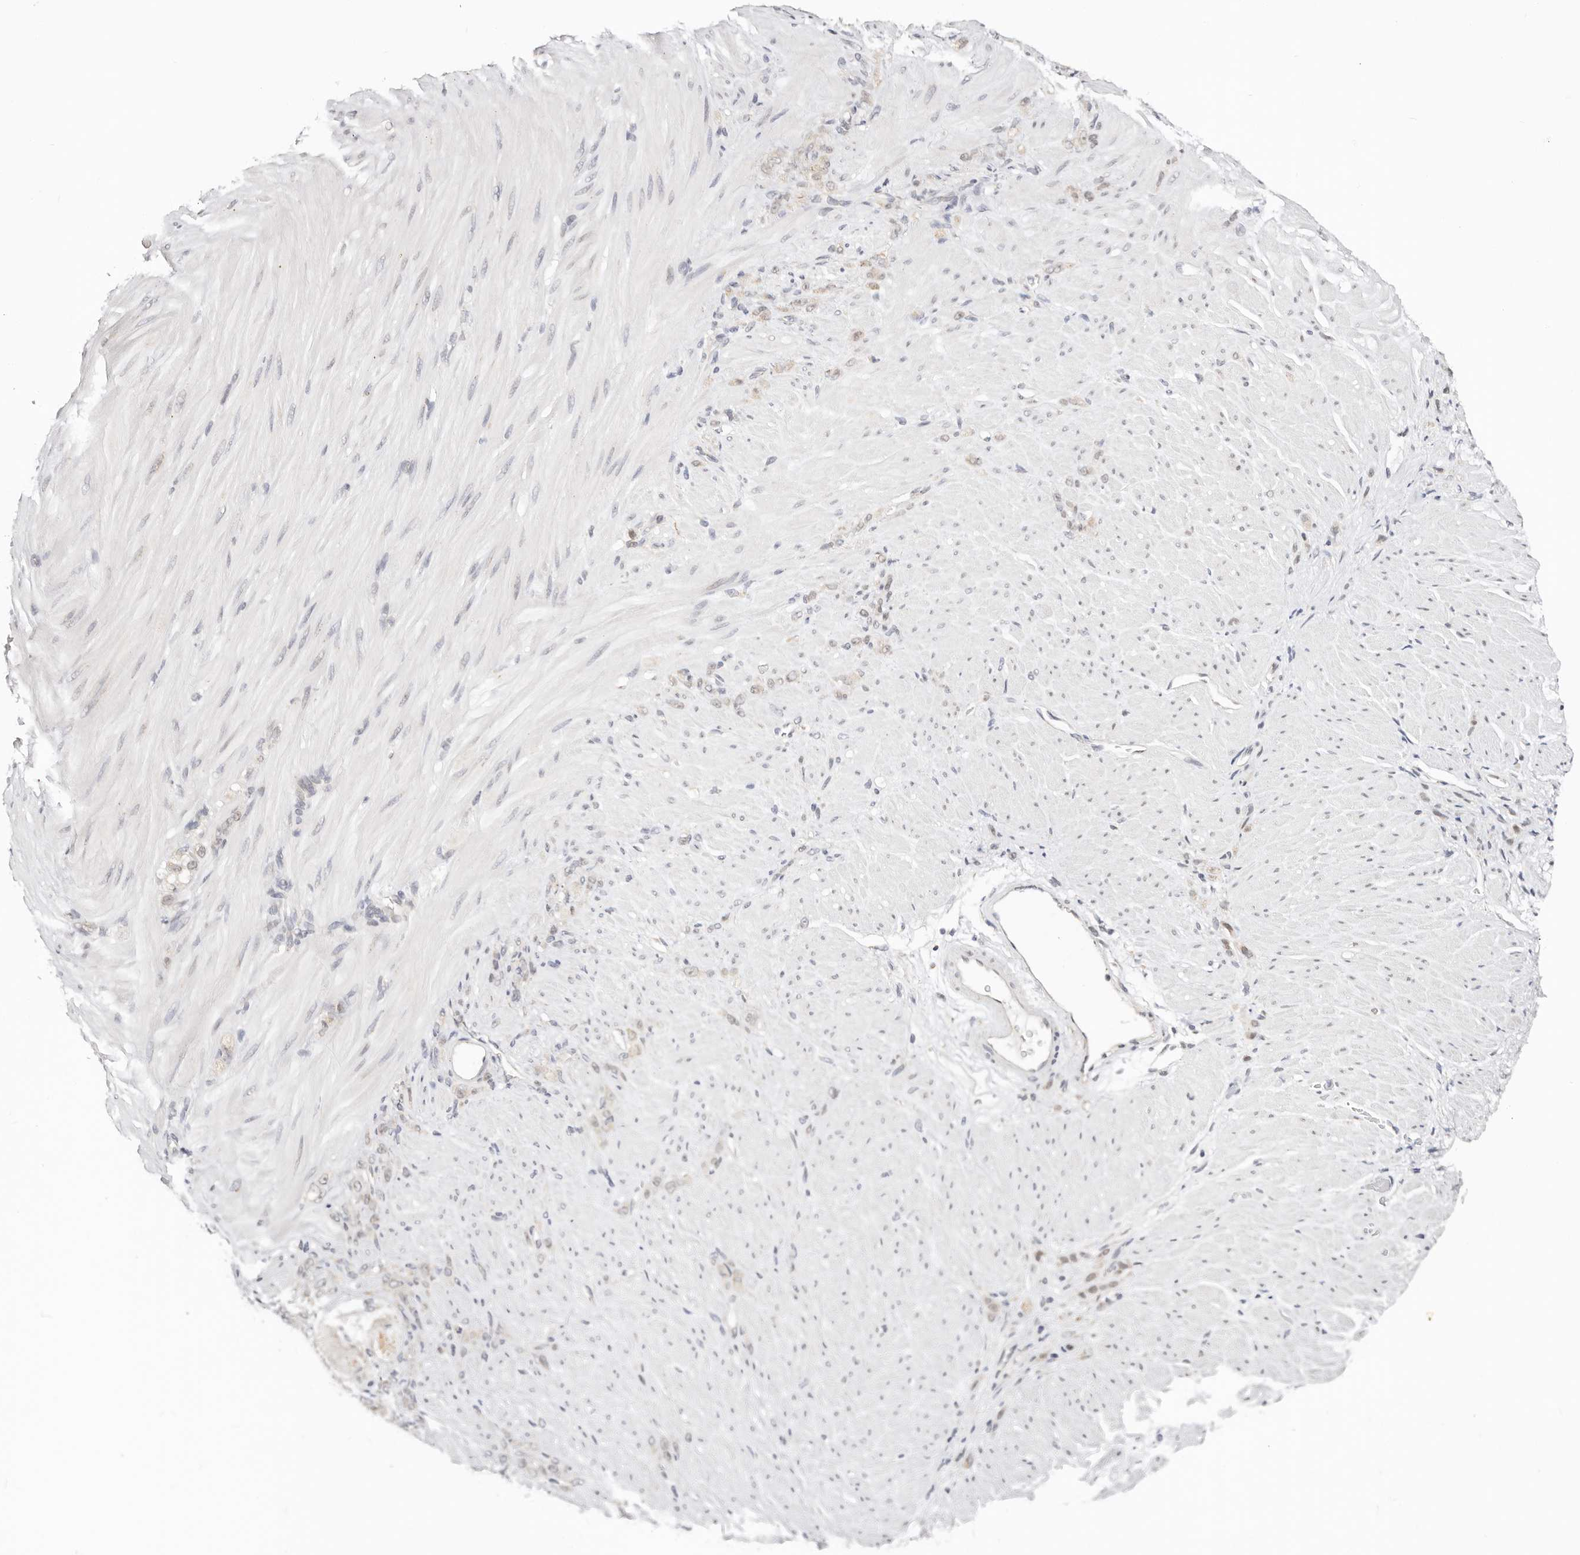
{"staining": {"intensity": "weak", "quantity": "25%-75%", "location": "cytoplasmic/membranous"}, "tissue": "stomach cancer", "cell_type": "Tumor cells", "image_type": "cancer", "snomed": [{"axis": "morphology", "description": "Normal tissue, NOS"}, {"axis": "morphology", "description": "Adenocarcinoma, NOS"}, {"axis": "topography", "description": "Stomach"}], "caption": "Immunohistochemical staining of human stomach cancer shows low levels of weak cytoplasmic/membranous protein positivity in about 25%-75% of tumor cells. (IHC, brightfield microscopy, high magnification).", "gene": "VIPAS39", "patient": {"sex": "male", "age": 82}}